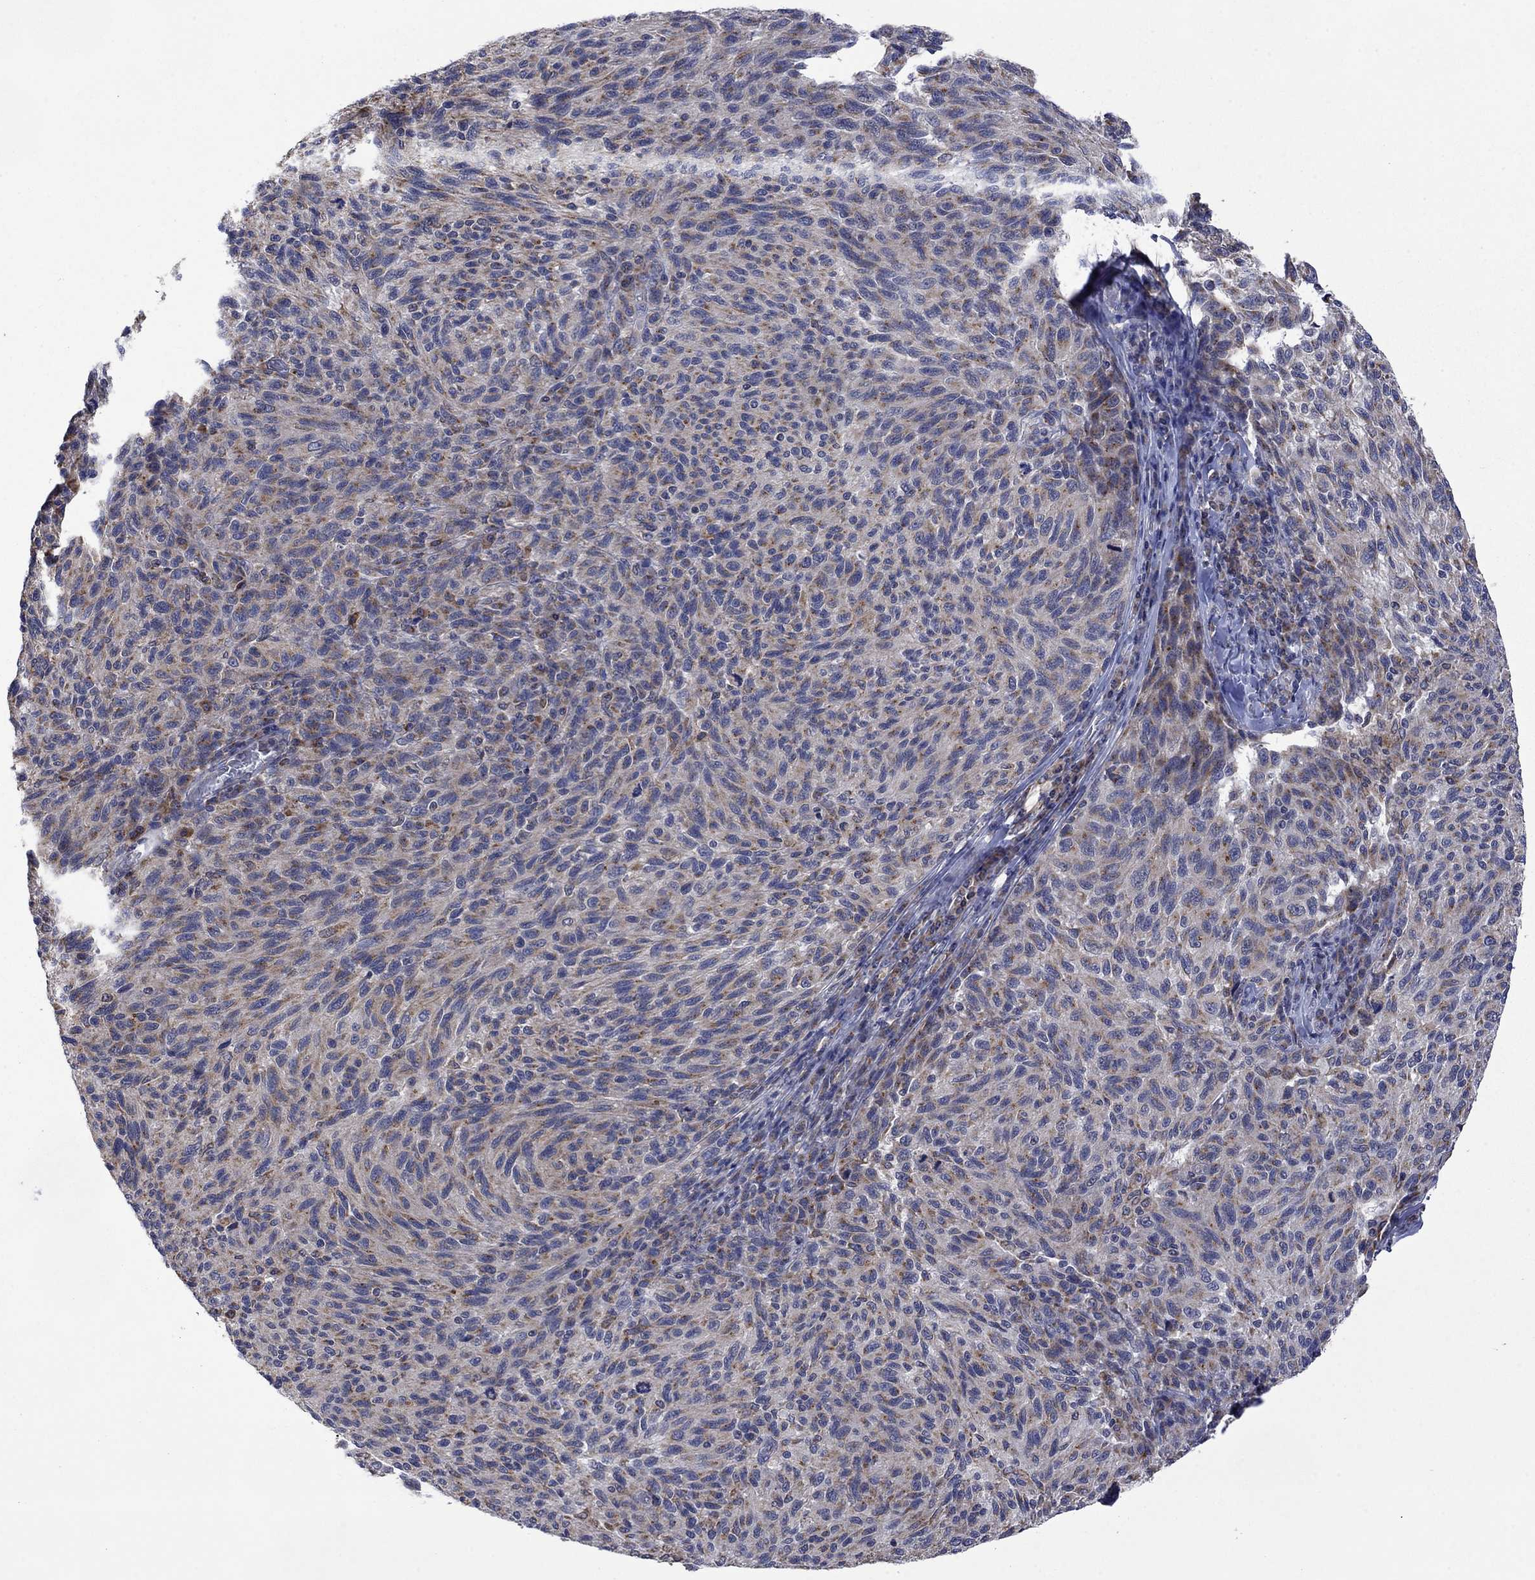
{"staining": {"intensity": "moderate", "quantity": ">75%", "location": "cytoplasmic/membranous"}, "tissue": "melanoma", "cell_type": "Tumor cells", "image_type": "cancer", "snomed": [{"axis": "morphology", "description": "Malignant melanoma, NOS"}, {"axis": "topography", "description": "Skin"}], "caption": "This photomicrograph displays immunohistochemistry staining of malignant melanoma, with medium moderate cytoplasmic/membranous staining in about >75% of tumor cells.", "gene": "FURIN", "patient": {"sex": "female", "age": 73}}